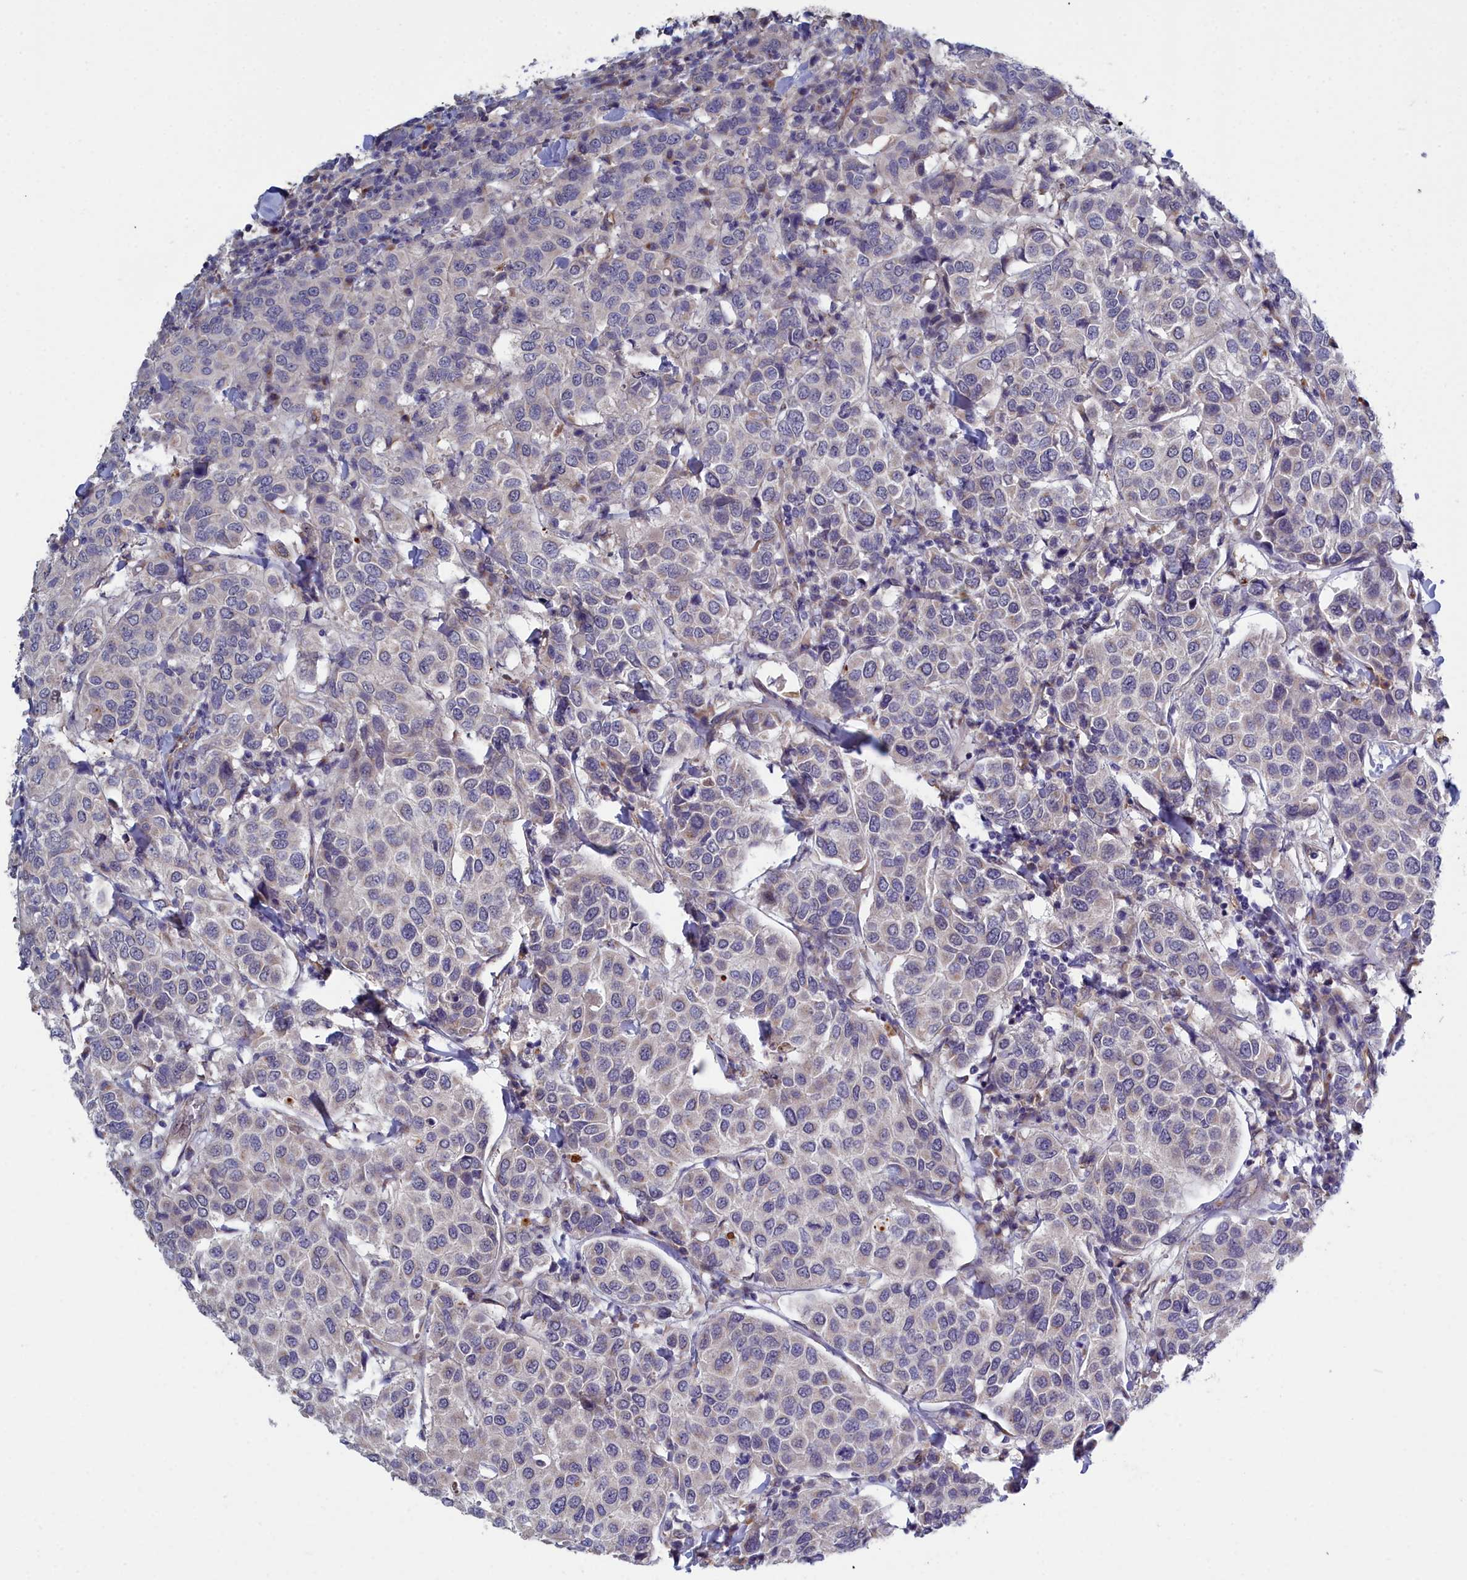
{"staining": {"intensity": "negative", "quantity": "none", "location": "none"}, "tissue": "breast cancer", "cell_type": "Tumor cells", "image_type": "cancer", "snomed": [{"axis": "morphology", "description": "Duct carcinoma"}, {"axis": "topography", "description": "Breast"}], "caption": "There is no significant positivity in tumor cells of invasive ductal carcinoma (breast). (Immunohistochemistry (ihc), brightfield microscopy, high magnification).", "gene": "RDX", "patient": {"sex": "female", "age": 55}}